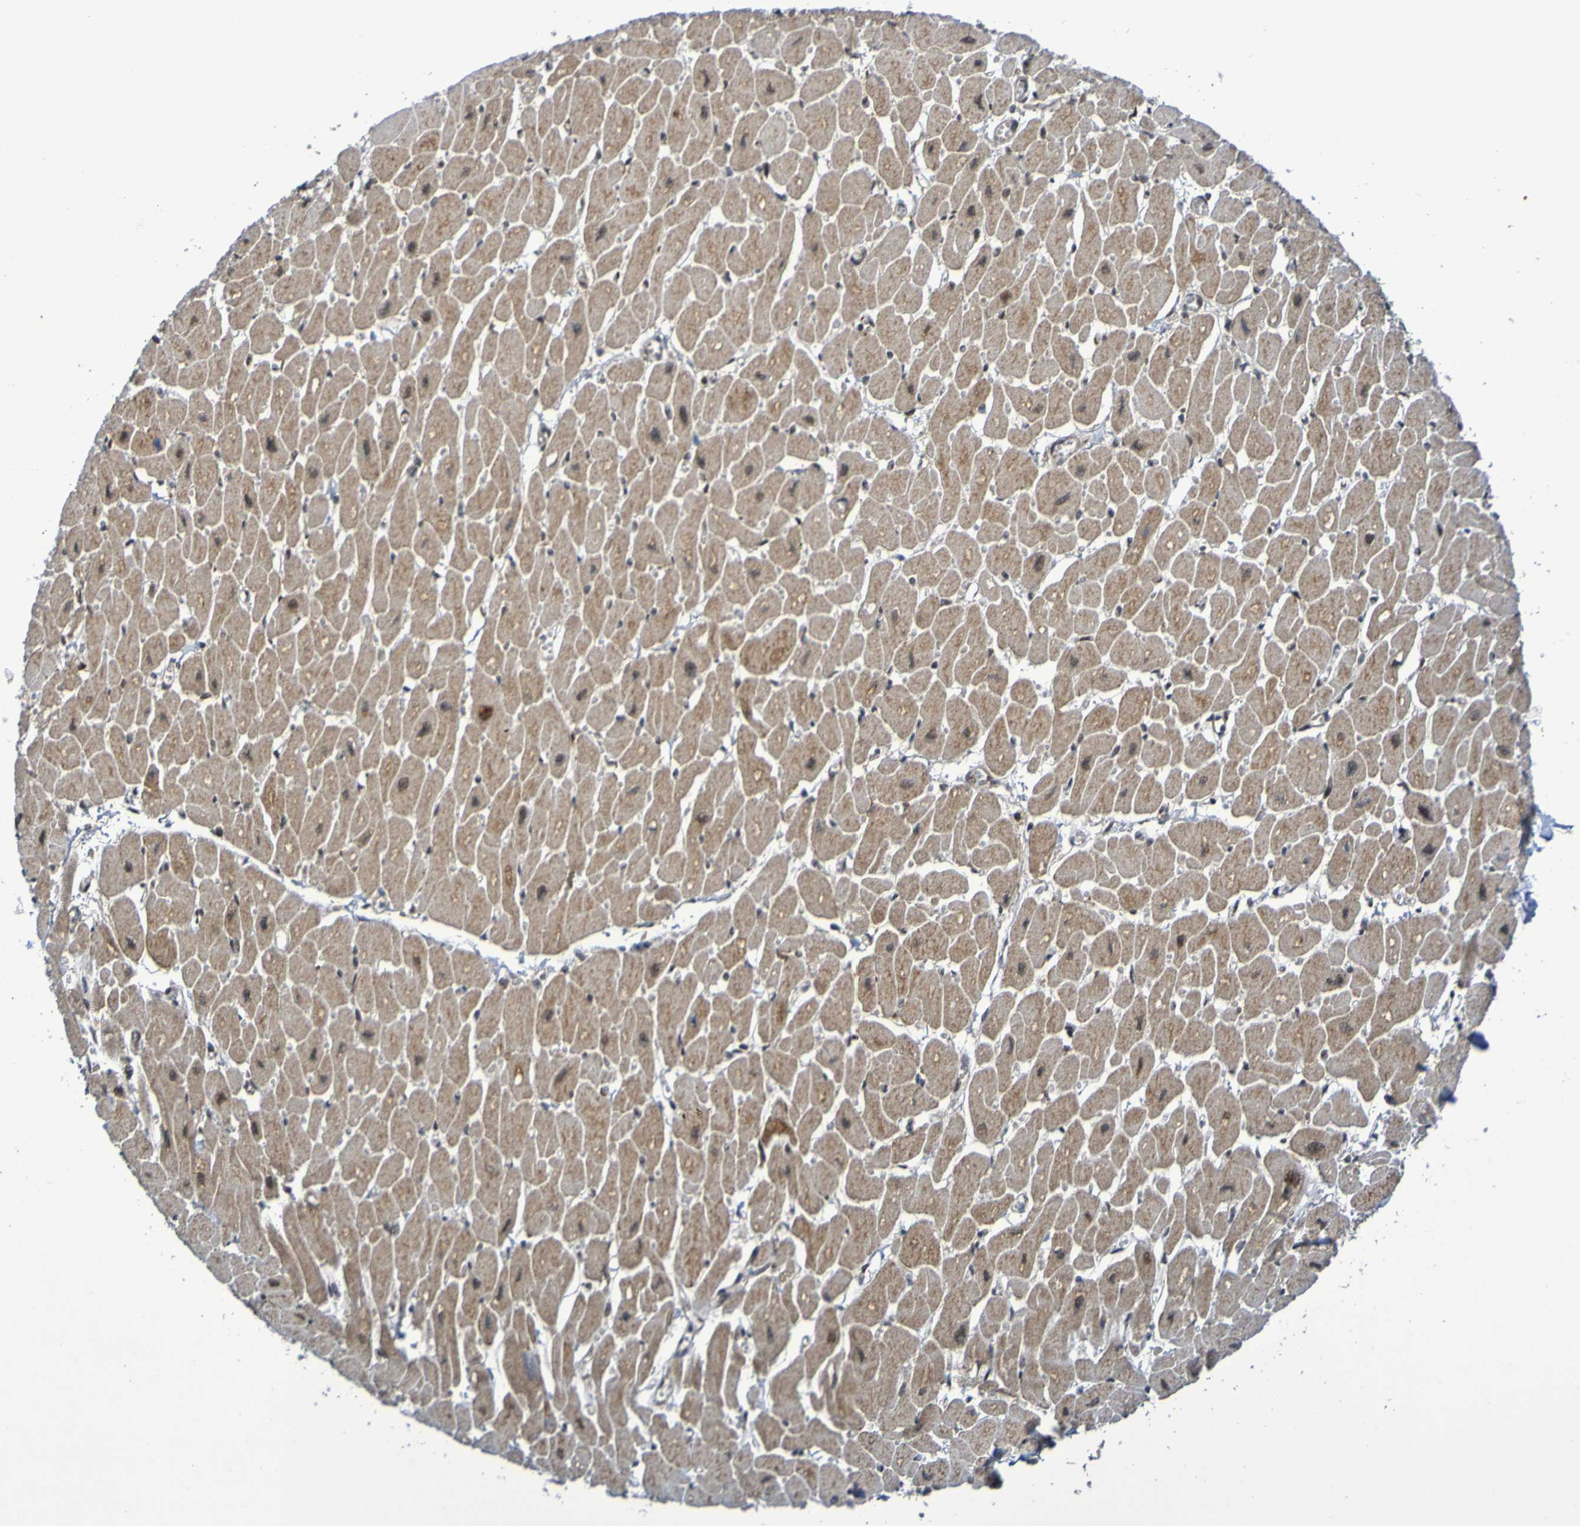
{"staining": {"intensity": "moderate", "quantity": ">75%", "location": "cytoplasmic/membranous"}, "tissue": "heart muscle", "cell_type": "Cardiomyocytes", "image_type": "normal", "snomed": [{"axis": "morphology", "description": "Normal tissue, NOS"}, {"axis": "topography", "description": "Heart"}], "caption": "Cardiomyocytes exhibit moderate cytoplasmic/membranous expression in about >75% of cells in benign heart muscle.", "gene": "ITLN1", "patient": {"sex": "female", "age": 54}}